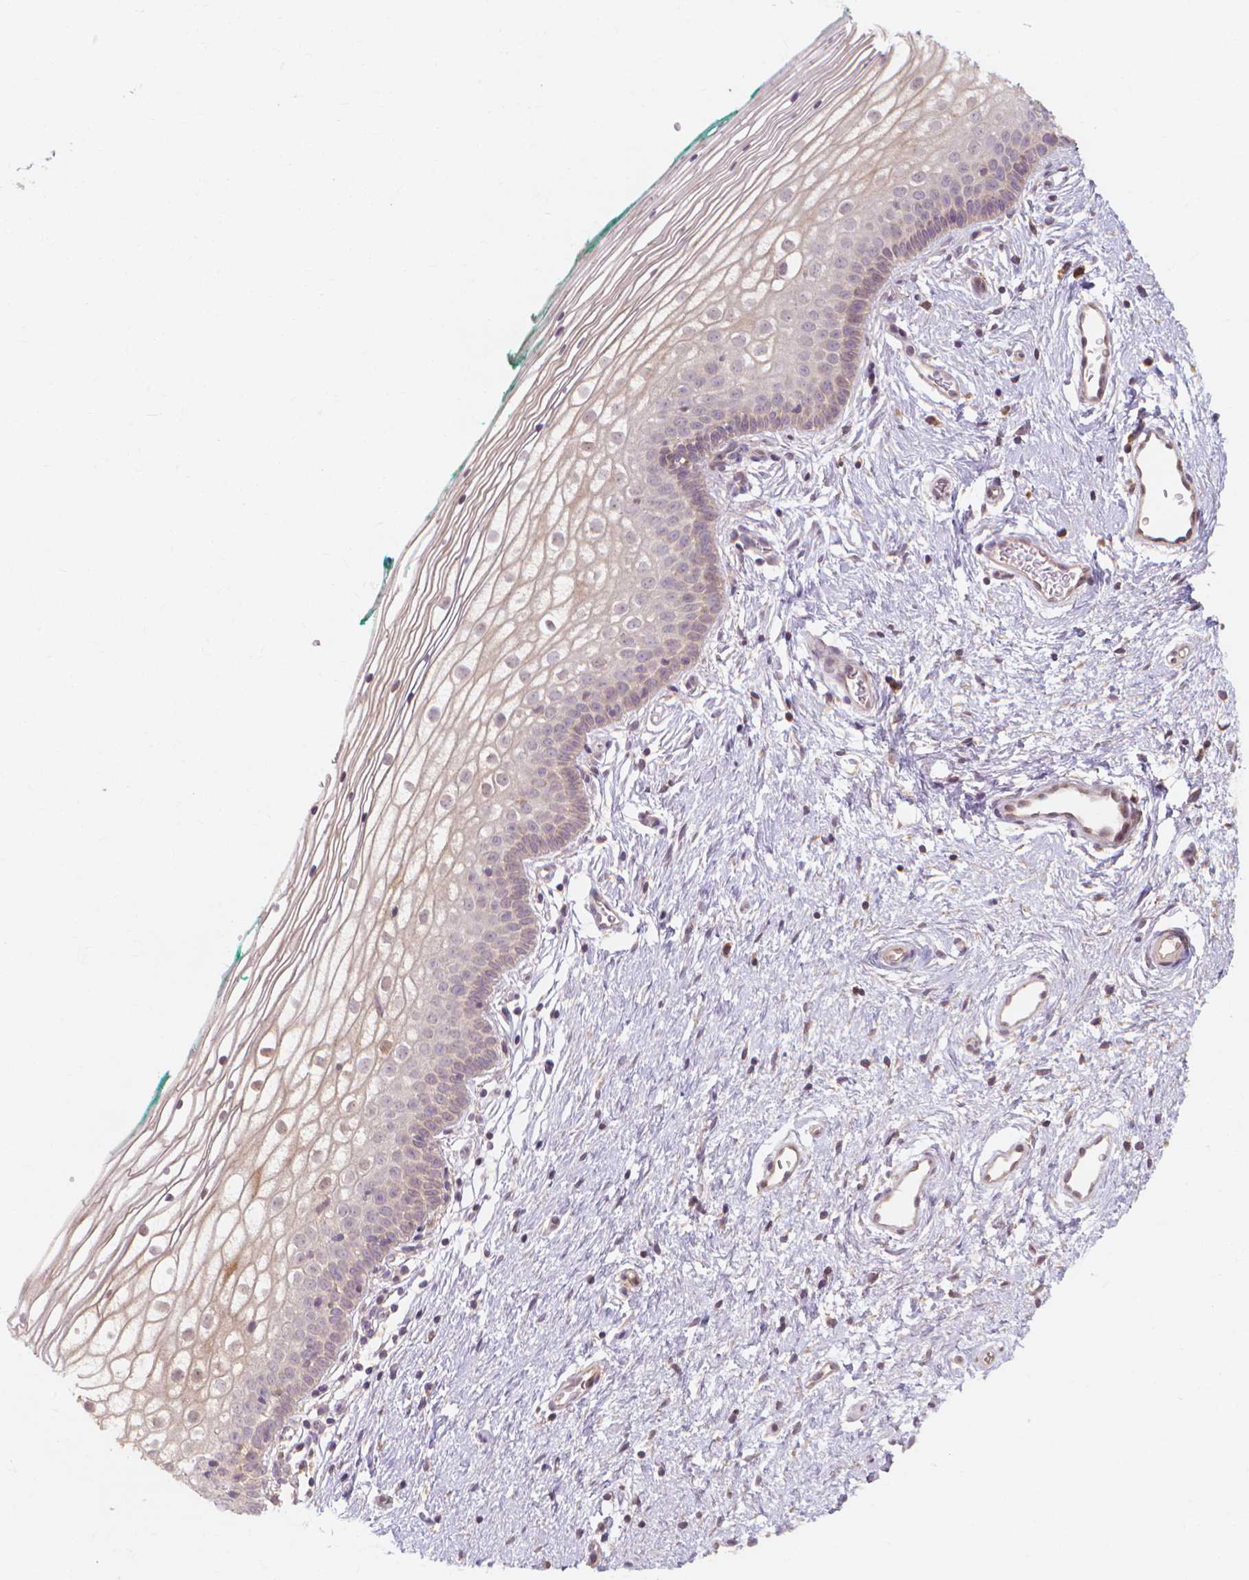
{"staining": {"intensity": "moderate", "quantity": ">75%", "location": "cytoplasmic/membranous,nuclear"}, "tissue": "vagina", "cell_type": "Squamous epithelial cells", "image_type": "normal", "snomed": [{"axis": "morphology", "description": "Normal tissue, NOS"}, {"axis": "topography", "description": "Vagina"}], "caption": "DAB (3,3'-diaminobenzidine) immunohistochemical staining of normal vagina reveals moderate cytoplasmic/membranous,nuclear protein staining in approximately >75% of squamous epithelial cells.", "gene": "TAB2", "patient": {"sex": "female", "age": 36}}